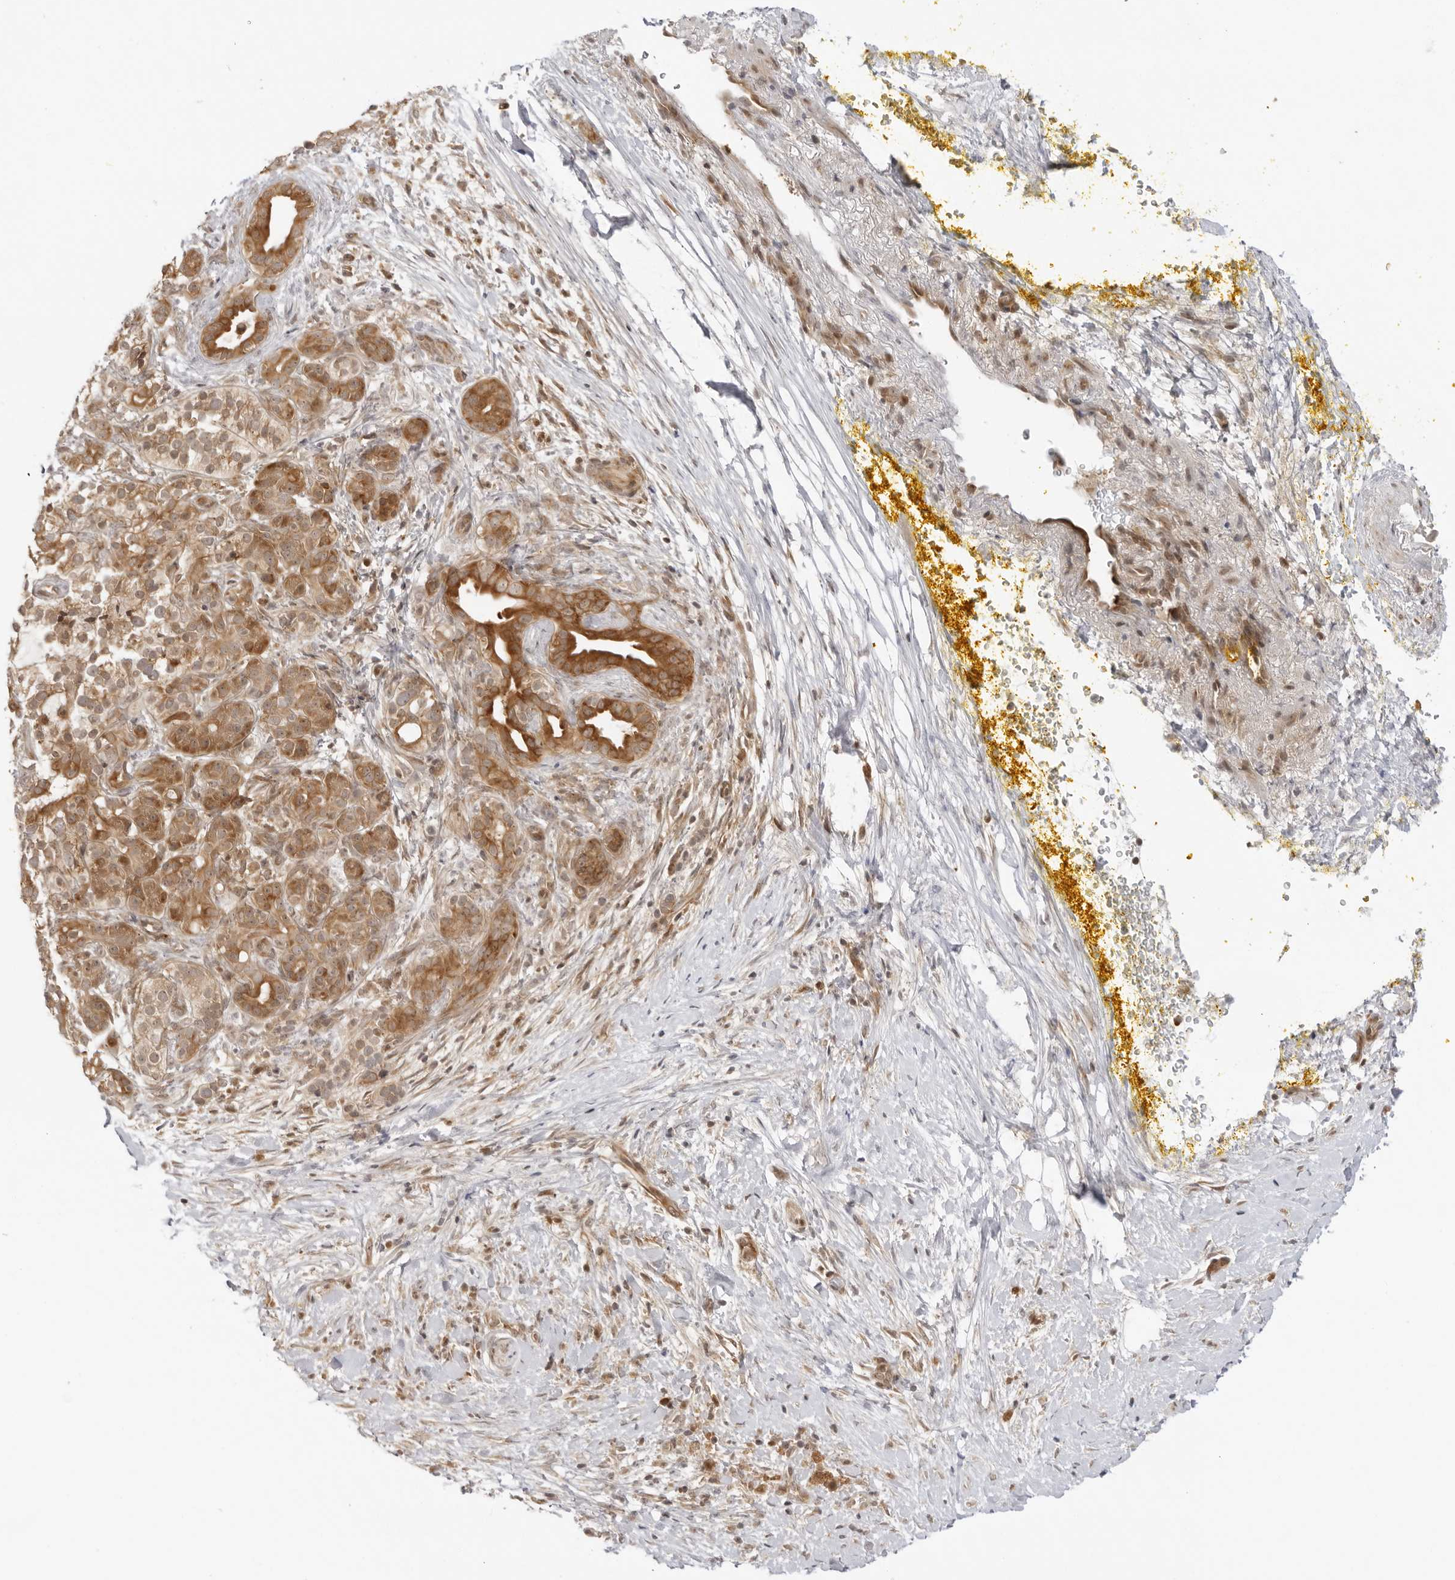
{"staining": {"intensity": "strong", "quantity": ">75%", "location": "cytoplasmic/membranous"}, "tissue": "pancreatic cancer", "cell_type": "Tumor cells", "image_type": "cancer", "snomed": [{"axis": "morphology", "description": "Adenocarcinoma, NOS"}, {"axis": "topography", "description": "Pancreas"}], "caption": "Brown immunohistochemical staining in pancreatic adenocarcinoma shows strong cytoplasmic/membranous expression in approximately >75% of tumor cells.", "gene": "PRRC2C", "patient": {"sex": "male", "age": 58}}